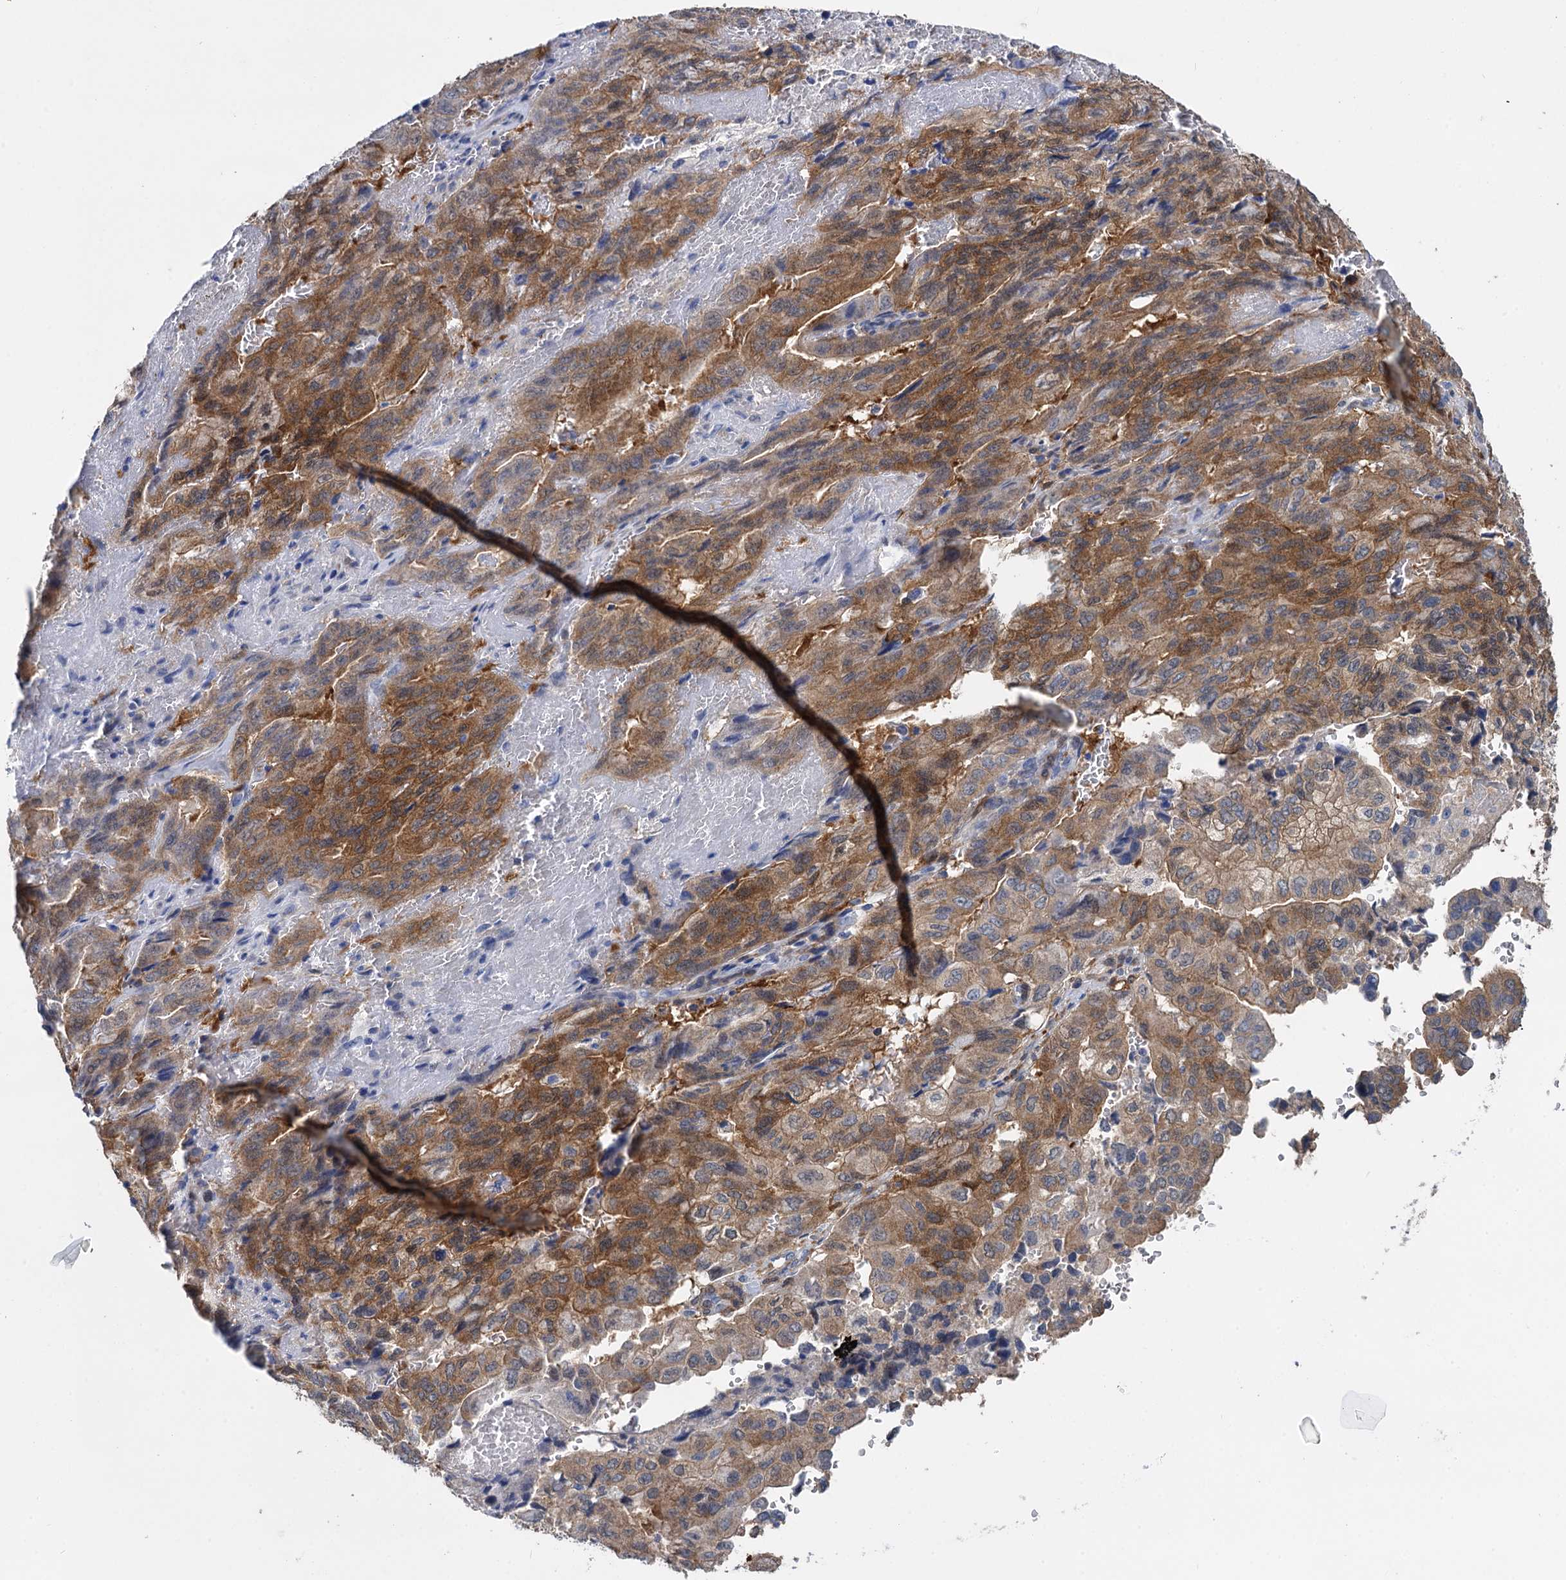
{"staining": {"intensity": "moderate", "quantity": ">75%", "location": "cytoplasmic/membranous"}, "tissue": "pancreatic cancer", "cell_type": "Tumor cells", "image_type": "cancer", "snomed": [{"axis": "morphology", "description": "Adenocarcinoma, NOS"}, {"axis": "topography", "description": "Pancreas"}], "caption": "Immunohistochemical staining of pancreatic cancer reveals medium levels of moderate cytoplasmic/membranous protein expression in approximately >75% of tumor cells. The protein of interest is shown in brown color, while the nuclei are stained blue.", "gene": "GSTM3", "patient": {"sex": "male", "age": 51}}